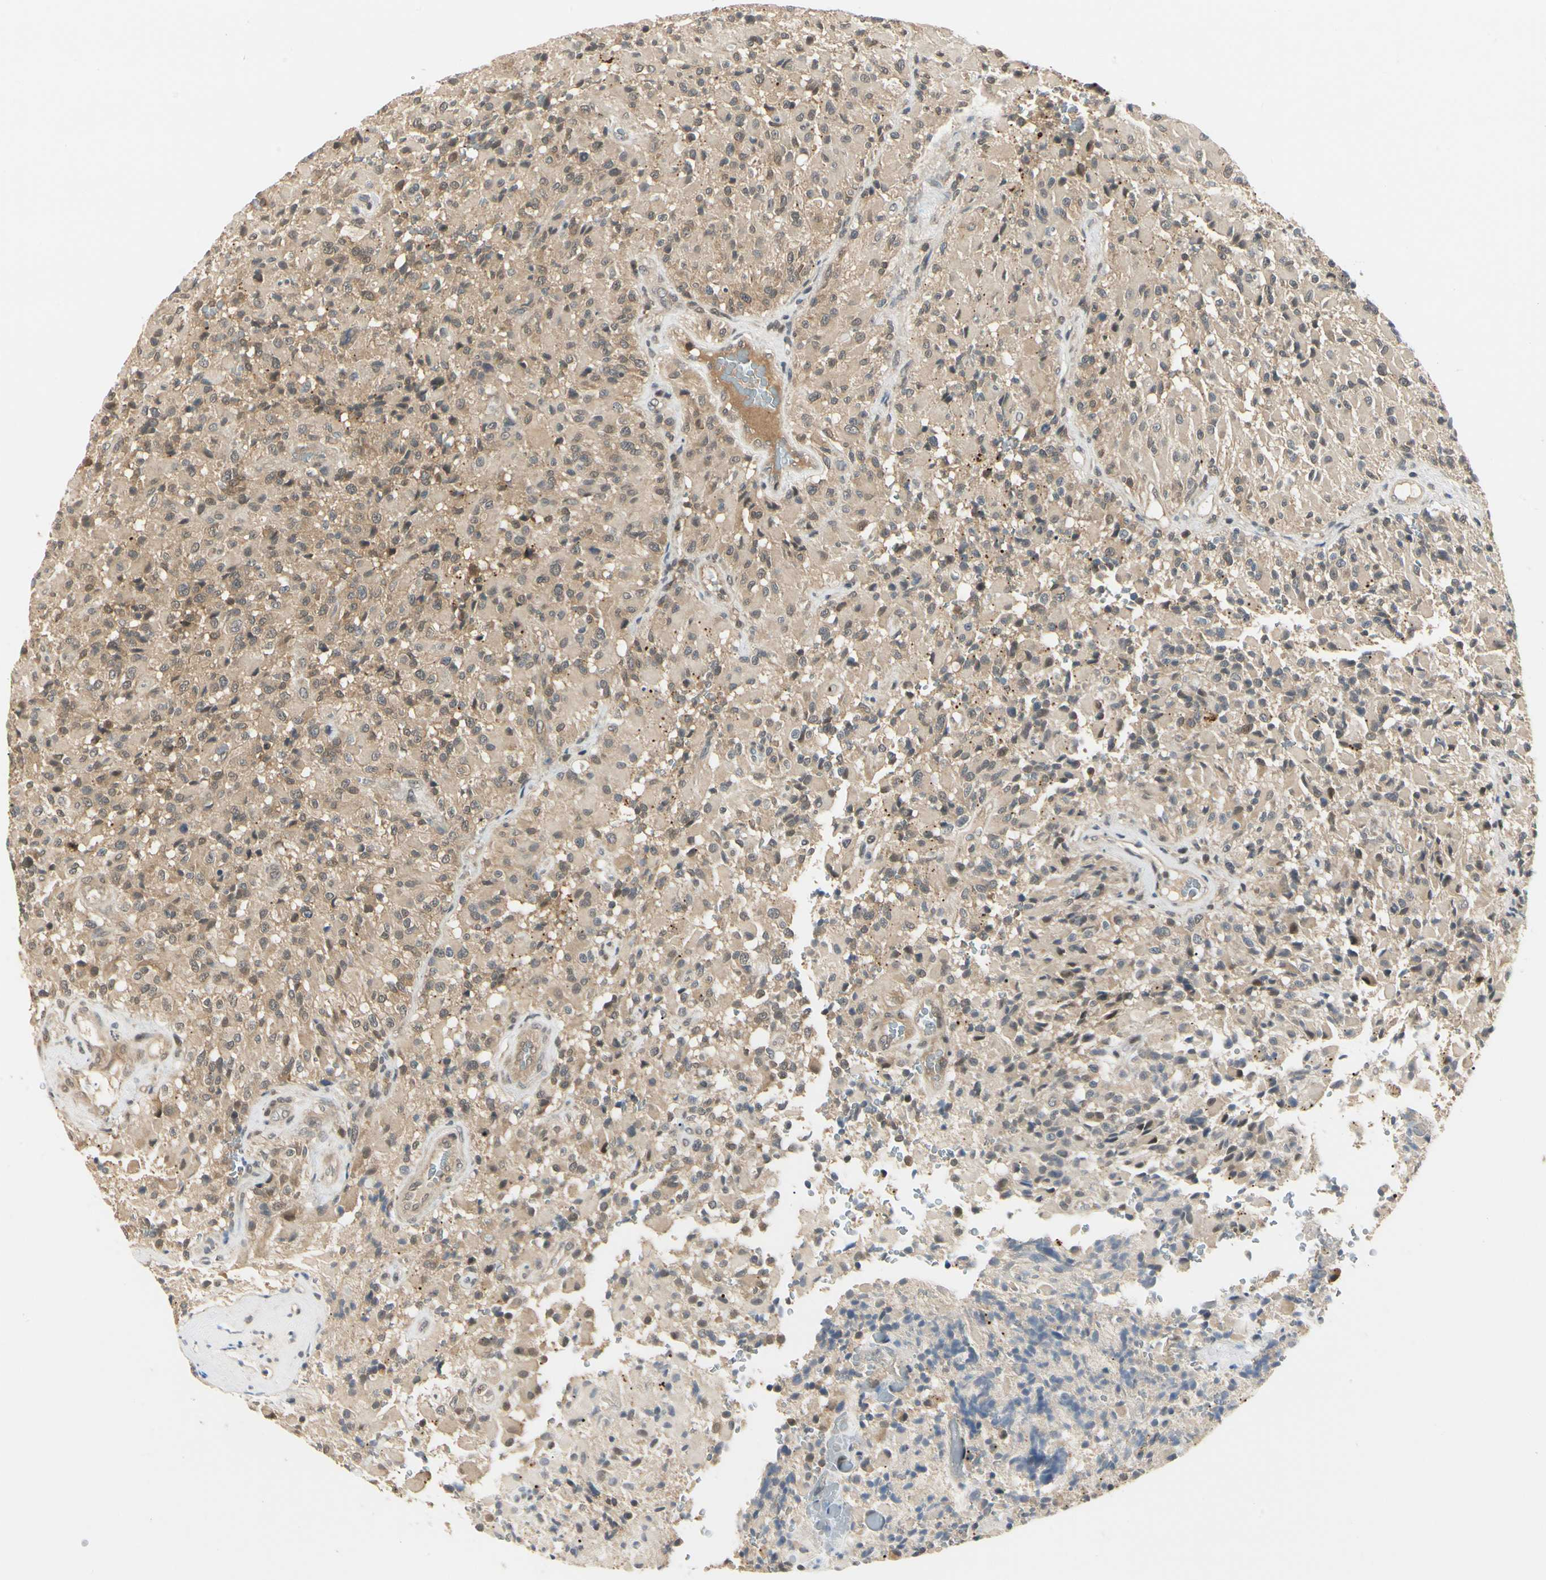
{"staining": {"intensity": "weak", "quantity": "25%-75%", "location": "cytoplasmic/membranous,nuclear"}, "tissue": "glioma", "cell_type": "Tumor cells", "image_type": "cancer", "snomed": [{"axis": "morphology", "description": "Glioma, malignant, High grade"}, {"axis": "topography", "description": "Brain"}], "caption": "There is low levels of weak cytoplasmic/membranous and nuclear expression in tumor cells of malignant glioma (high-grade), as demonstrated by immunohistochemical staining (brown color).", "gene": "UBE2Z", "patient": {"sex": "male", "age": 71}}